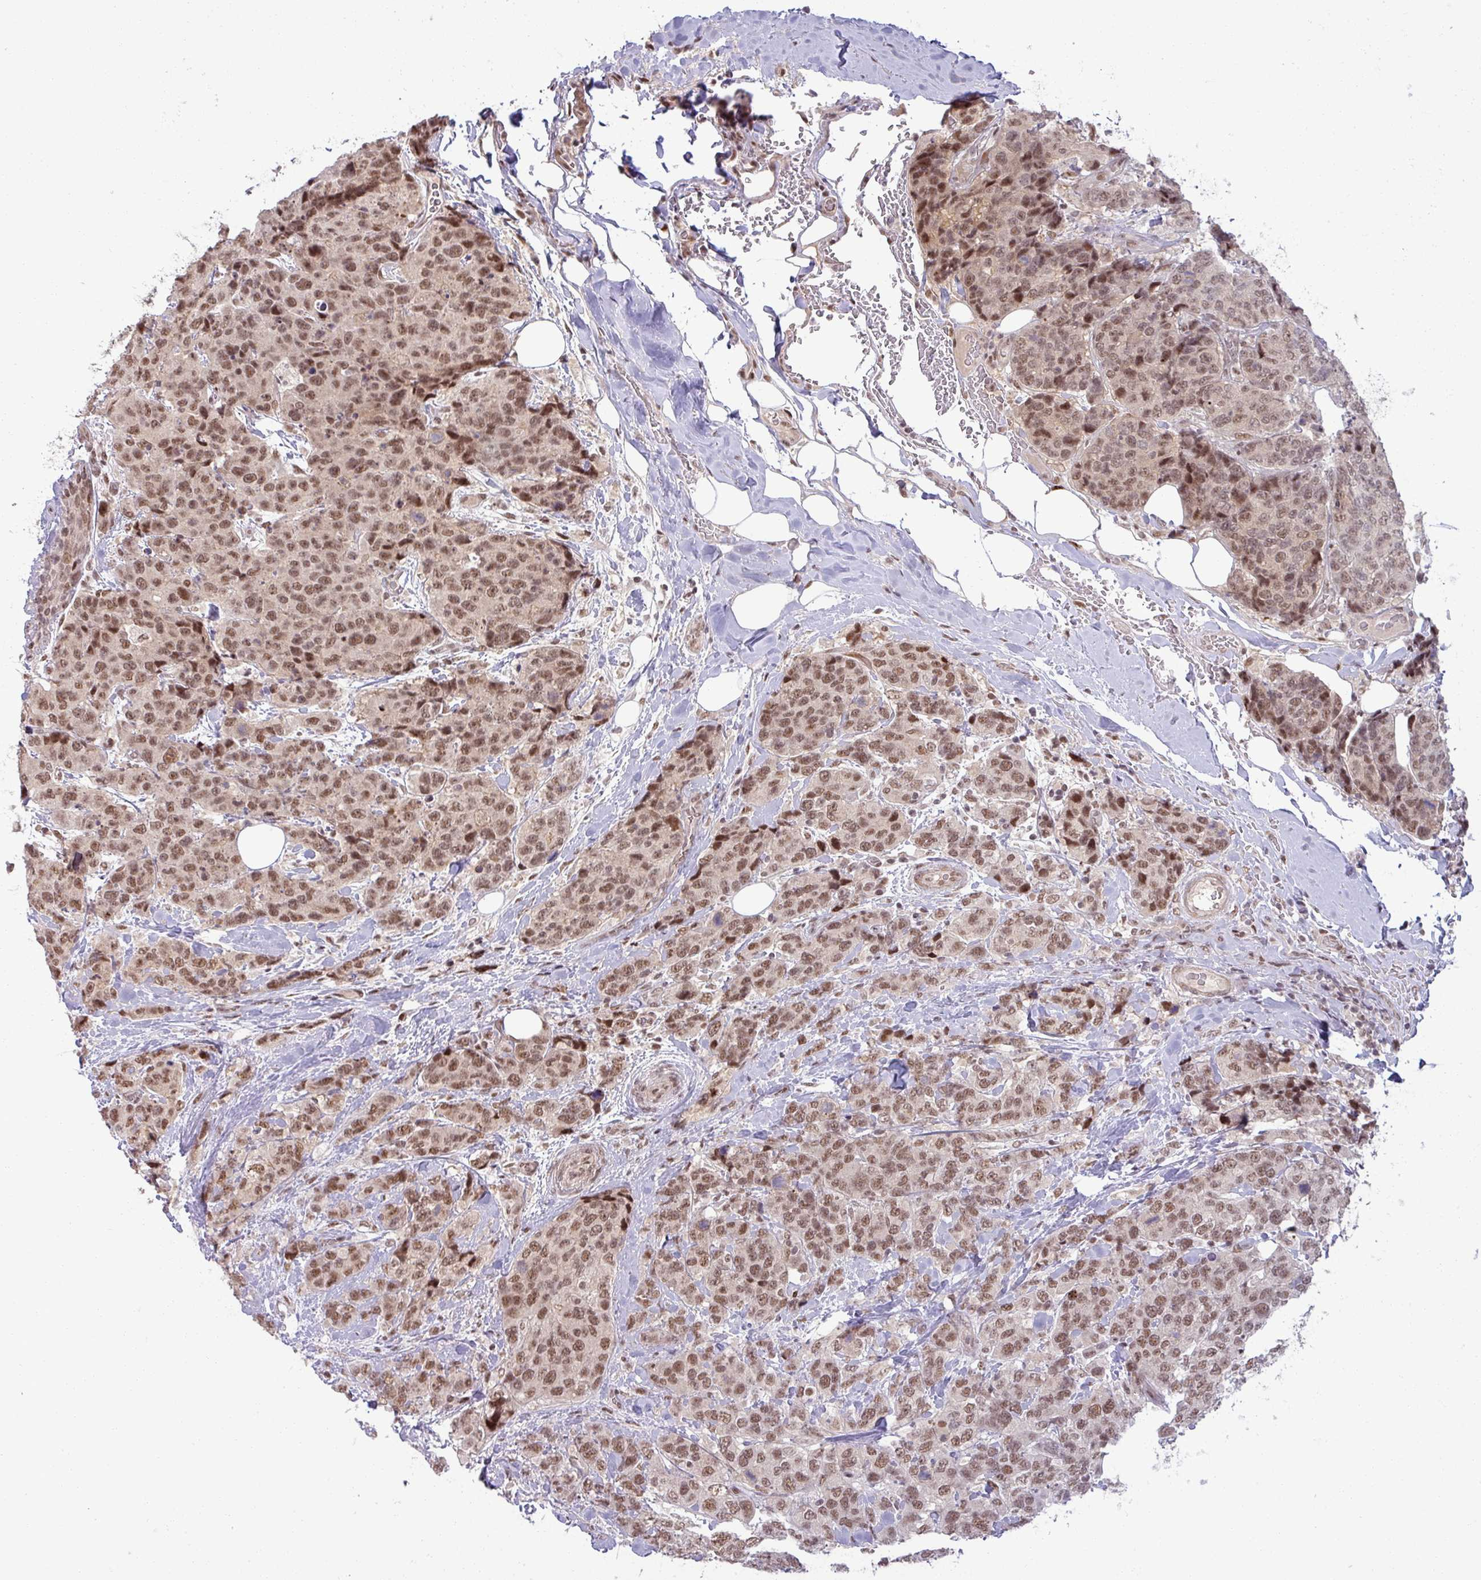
{"staining": {"intensity": "moderate", "quantity": ">75%", "location": "nuclear"}, "tissue": "breast cancer", "cell_type": "Tumor cells", "image_type": "cancer", "snomed": [{"axis": "morphology", "description": "Lobular carcinoma"}, {"axis": "topography", "description": "Breast"}], "caption": "Moderate nuclear positivity for a protein is seen in about >75% of tumor cells of lobular carcinoma (breast) using immunohistochemistry (IHC).", "gene": "PTPN20", "patient": {"sex": "female", "age": 59}}